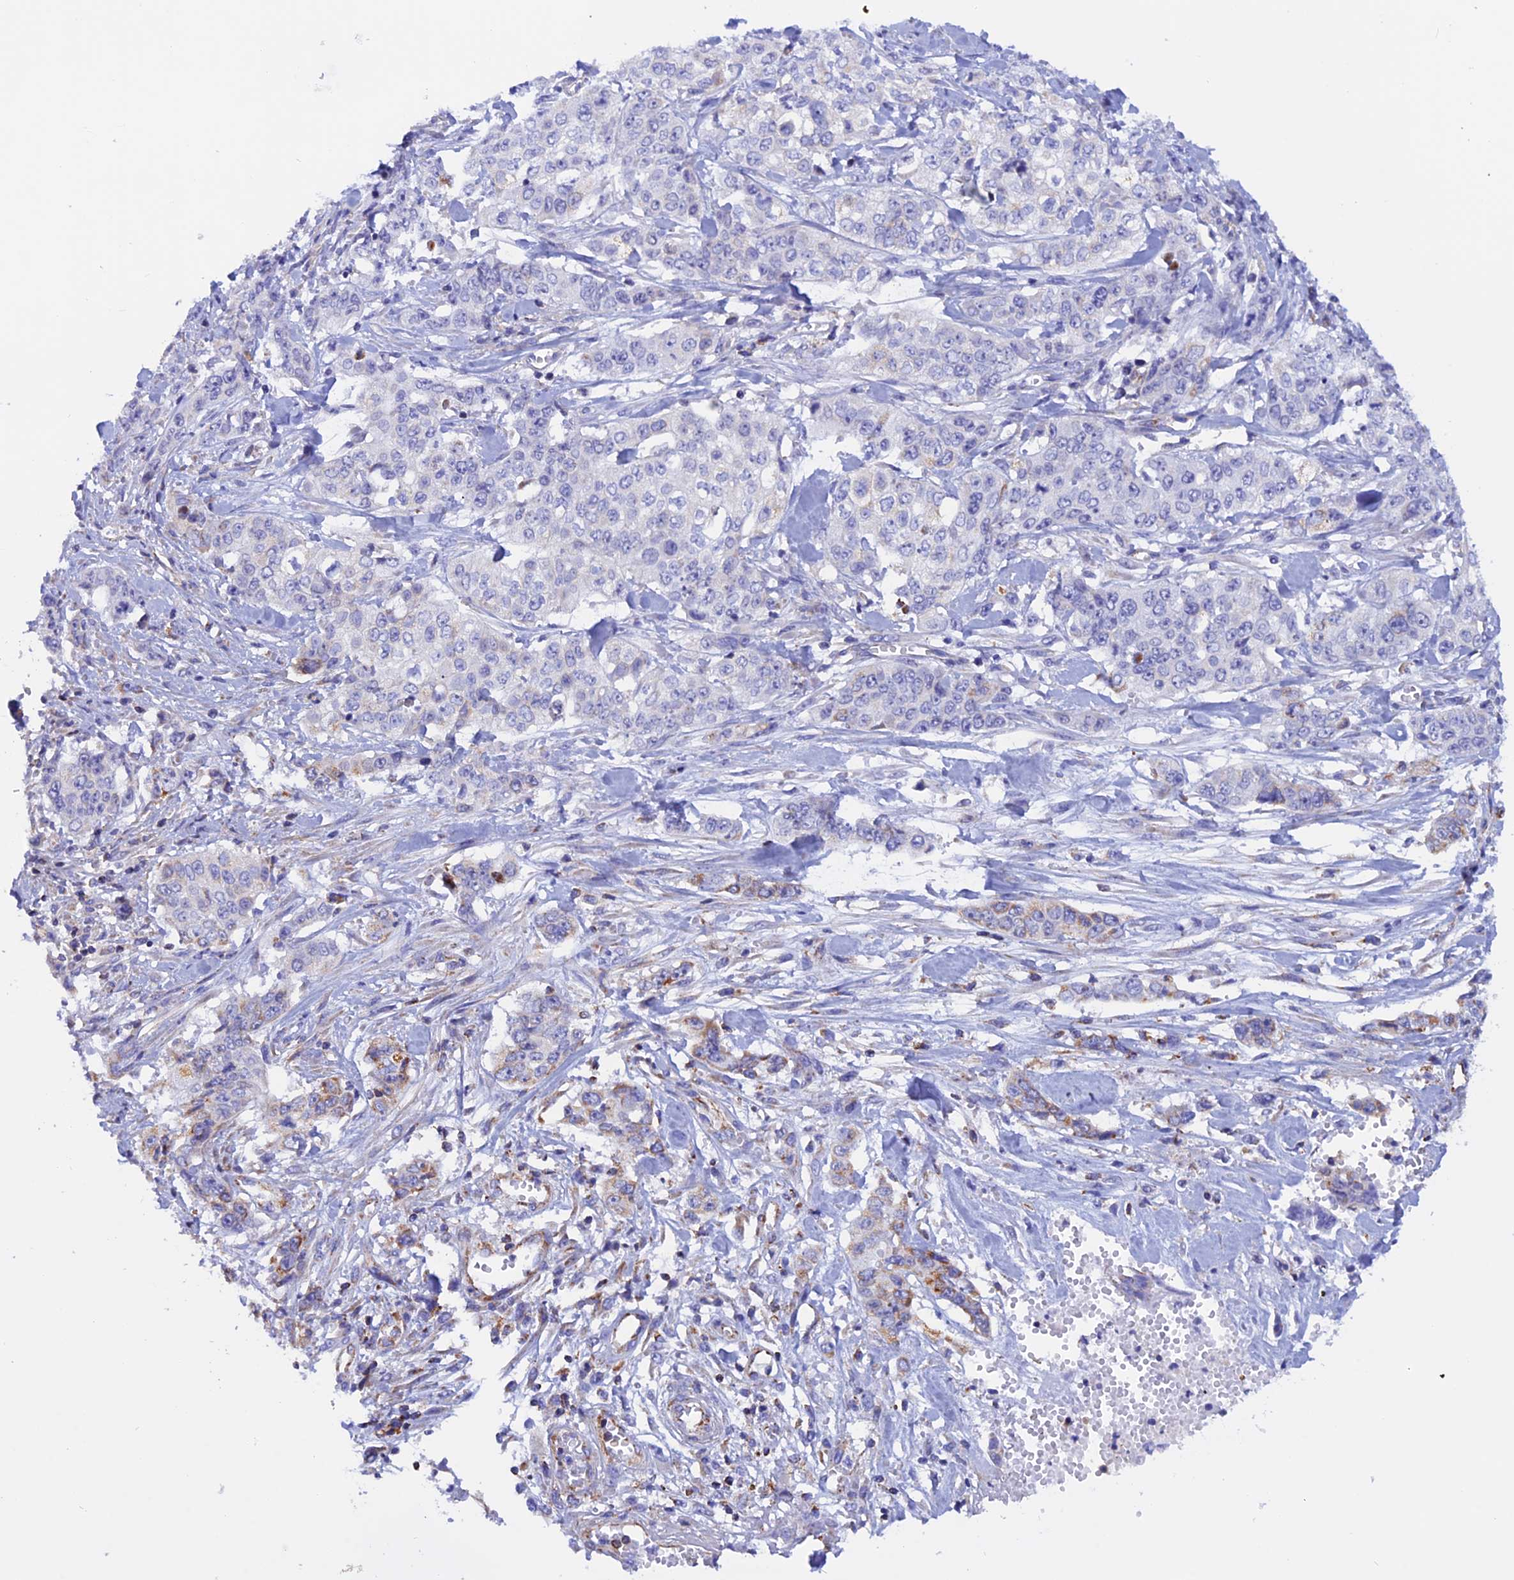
{"staining": {"intensity": "negative", "quantity": "none", "location": "none"}, "tissue": "stomach cancer", "cell_type": "Tumor cells", "image_type": "cancer", "snomed": [{"axis": "morphology", "description": "Adenocarcinoma, NOS"}, {"axis": "topography", "description": "Stomach, upper"}], "caption": "There is no significant expression in tumor cells of adenocarcinoma (stomach).", "gene": "GCDH", "patient": {"sex": "male", "age": 62}}